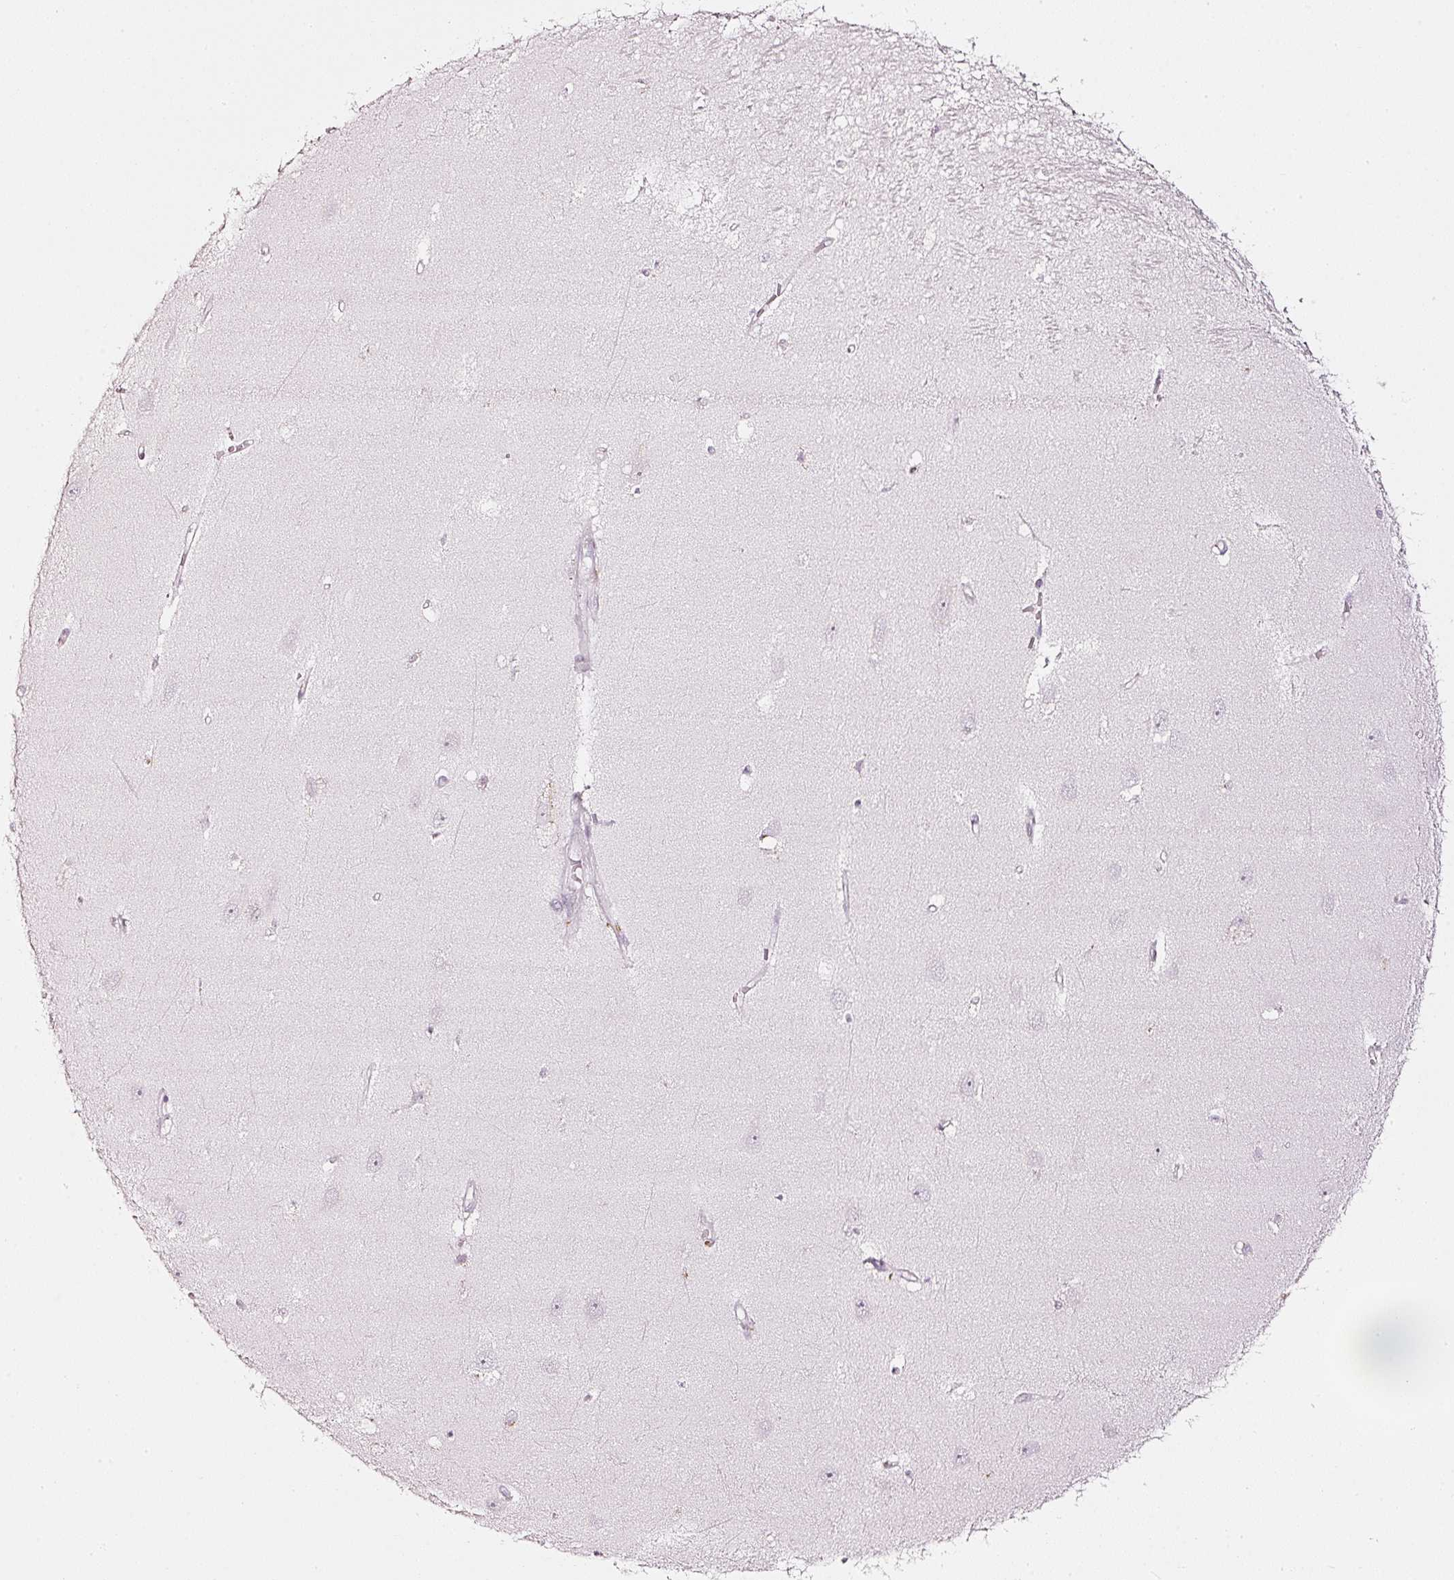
{"staining": {"intensity": "negative", "quantity": "none", "location": "none"}, "tissue": "hippocampus", "cell_type": "Glial cells", "image_type": "normal", "snomed": [{"axis": "morphology", "description": "Normal tissue, NOS"}, {"axis": "topography", "description": "Hippocampus"}], "caption": "This micrograph is of unremarkable hippocampus stained with immunohistochemistry (IHC) to label a protein in brown with the nuclei are counter-stained blue. There is no positivity in glial cells.", "gene": "SDF4", "patient": {"sex": "female", "age": 64}}